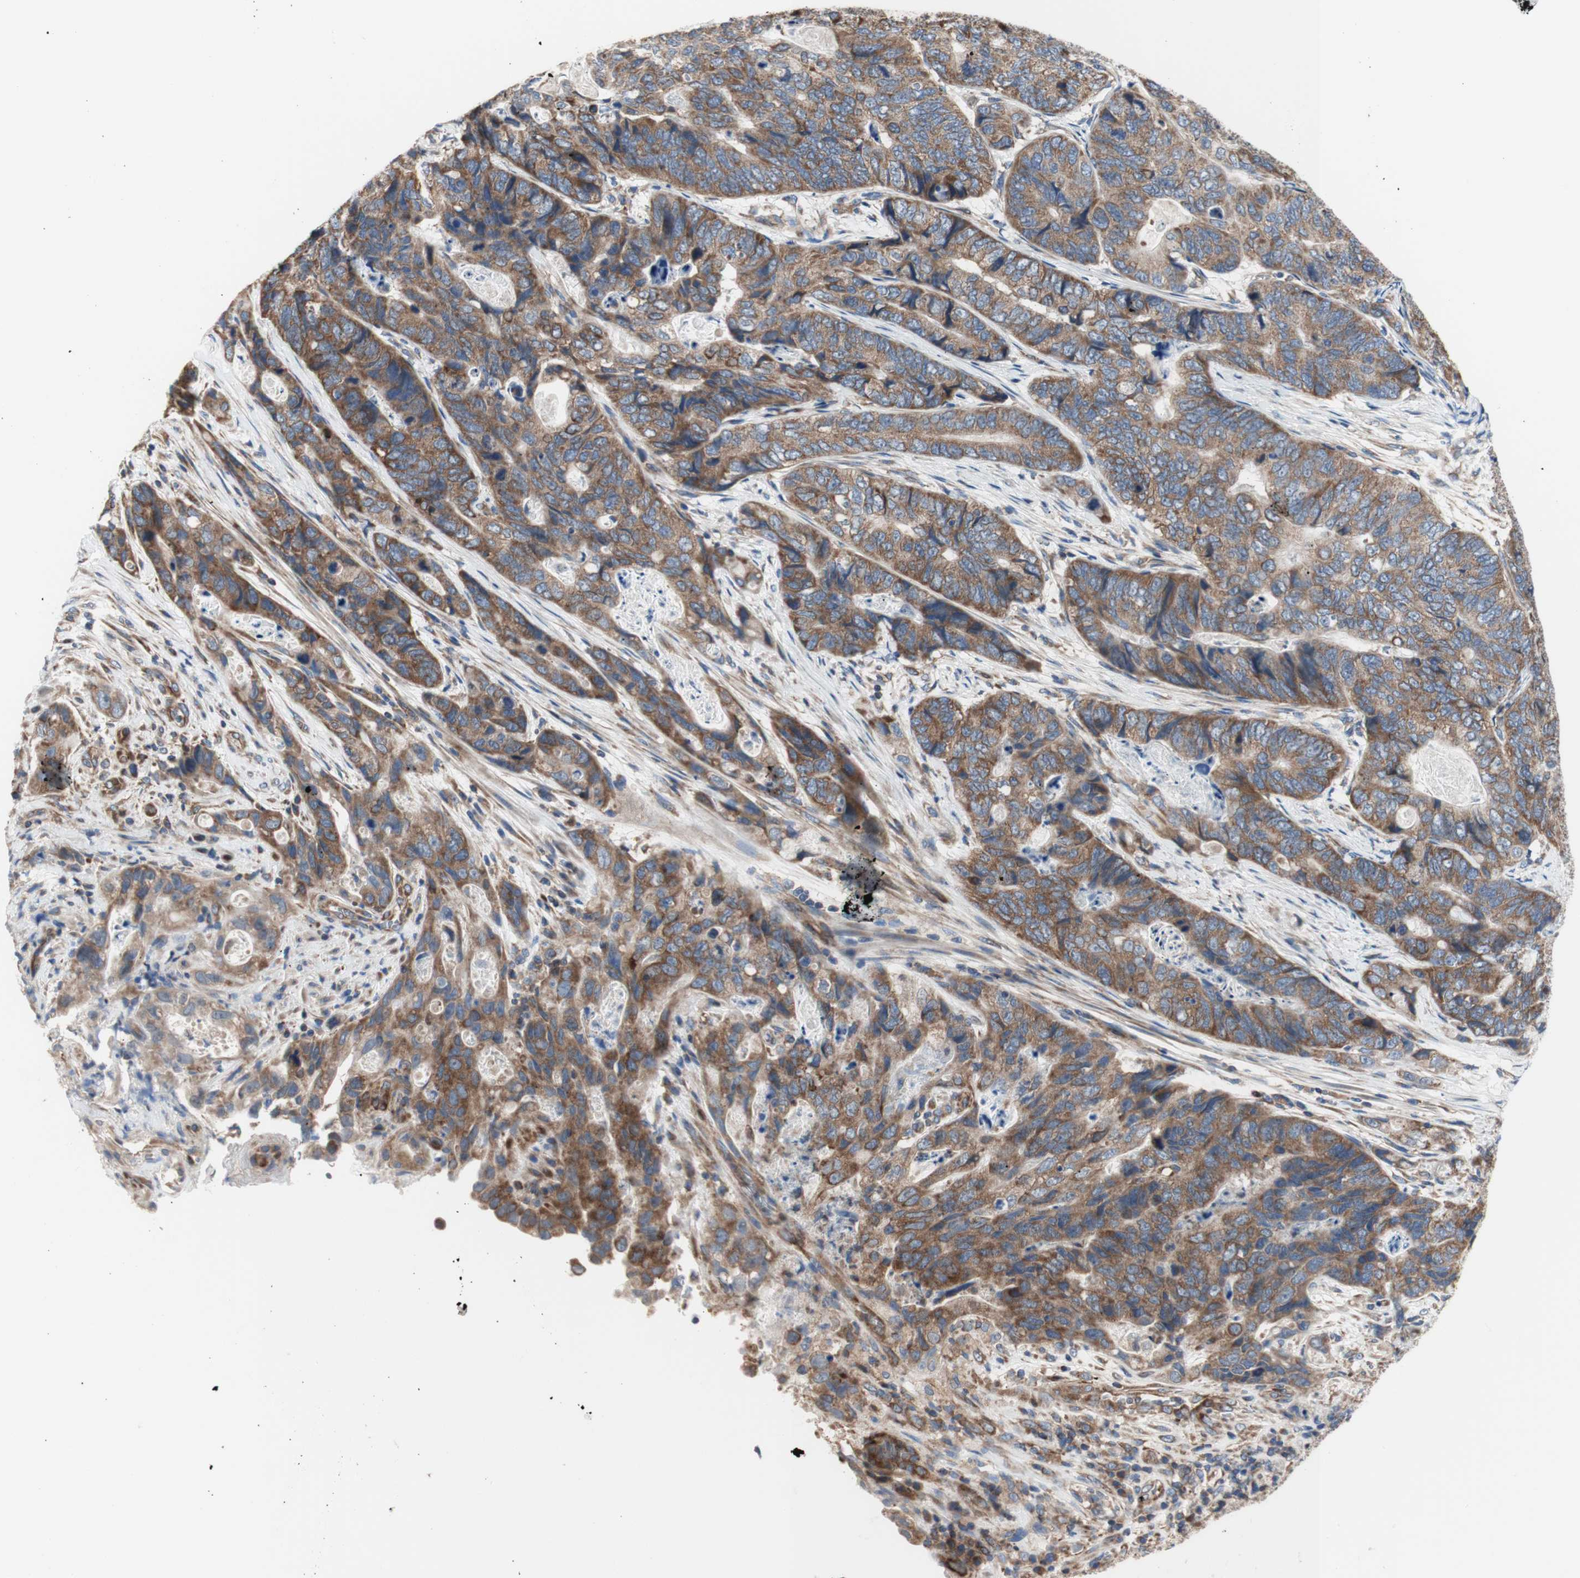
{"staining": {"intensity": "strong", "quantity": ">75%", "location": "cytoplasmic/membranous"}, "tissue": "stomach cancer", "cell_type": "Tumor cells", "image_type": "cancer", "snomed": [{"axis": "morphology", "description": "Adenocarcinoma, NOS"}, {"axis": "topography", "description": "Stomach"}], "caption": "A brown stain shows strong cytoplasmic/membranous positivity of a protein in human stomach adenocarcinoma tumor cells.", "gene": "FMR1", "patient": {"sex": "female", "age": 89}}